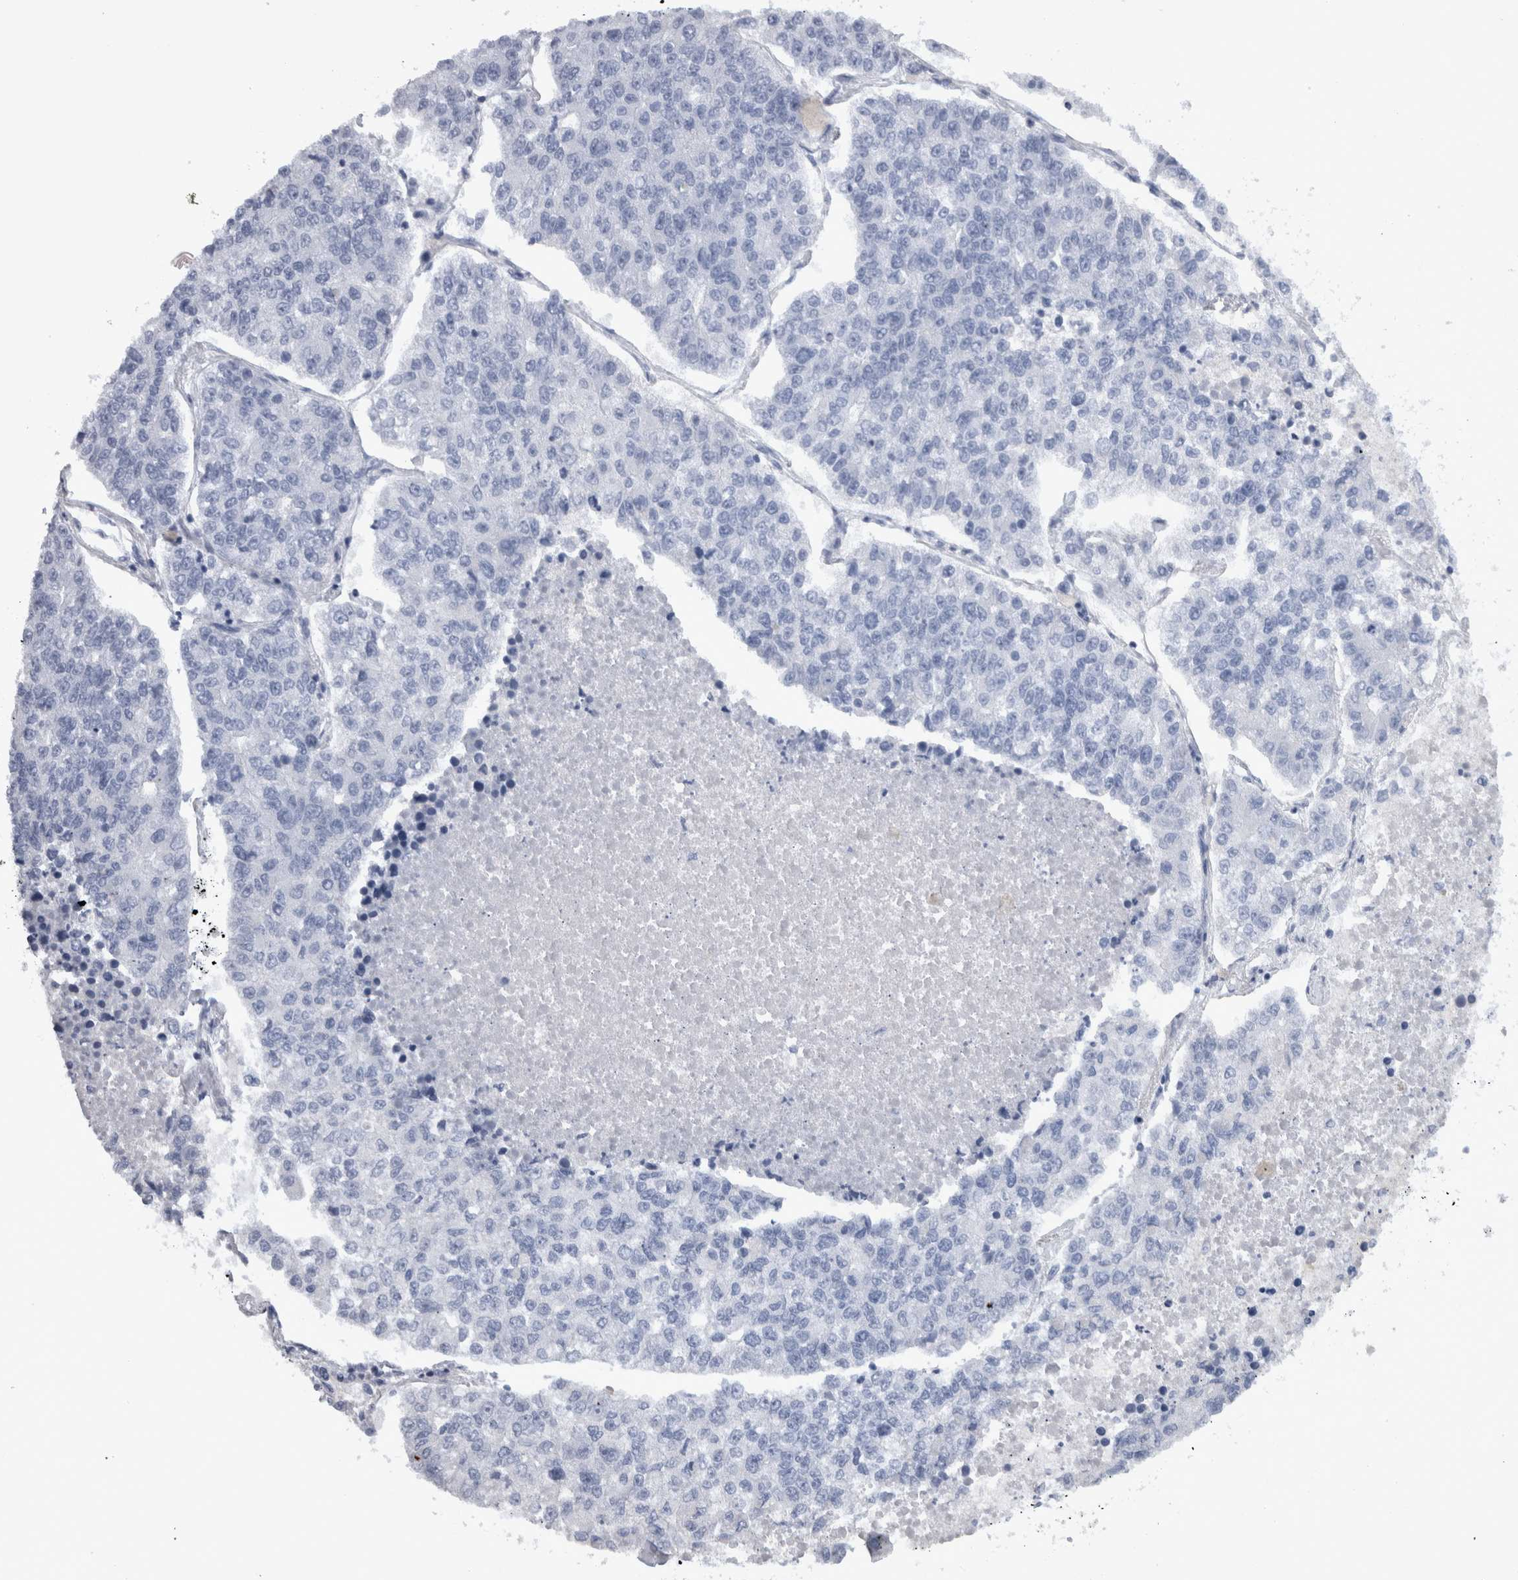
{"staining": {"intensity": "negative", "quantity": "none", "location": "none"}, "tissue": "lung cancer", "cell_type": "Tumor cells", "image_type": "cancer", "snomed": [{"axis": "morphology", "description": "Adenocarcinoma, NOS"}, {"axis": "topography", "description": "Lung"}], "caption": "Protein analysis of lung cancer reveals no significant staining in tumor cells. The staining is performed using DAB (3,3'-diaminobenzidine) brown chromogen with nuclei counter-stained in using hematoxylin.", "gene": "PAX5", "patient": {"sex": "male", "age": 49}}